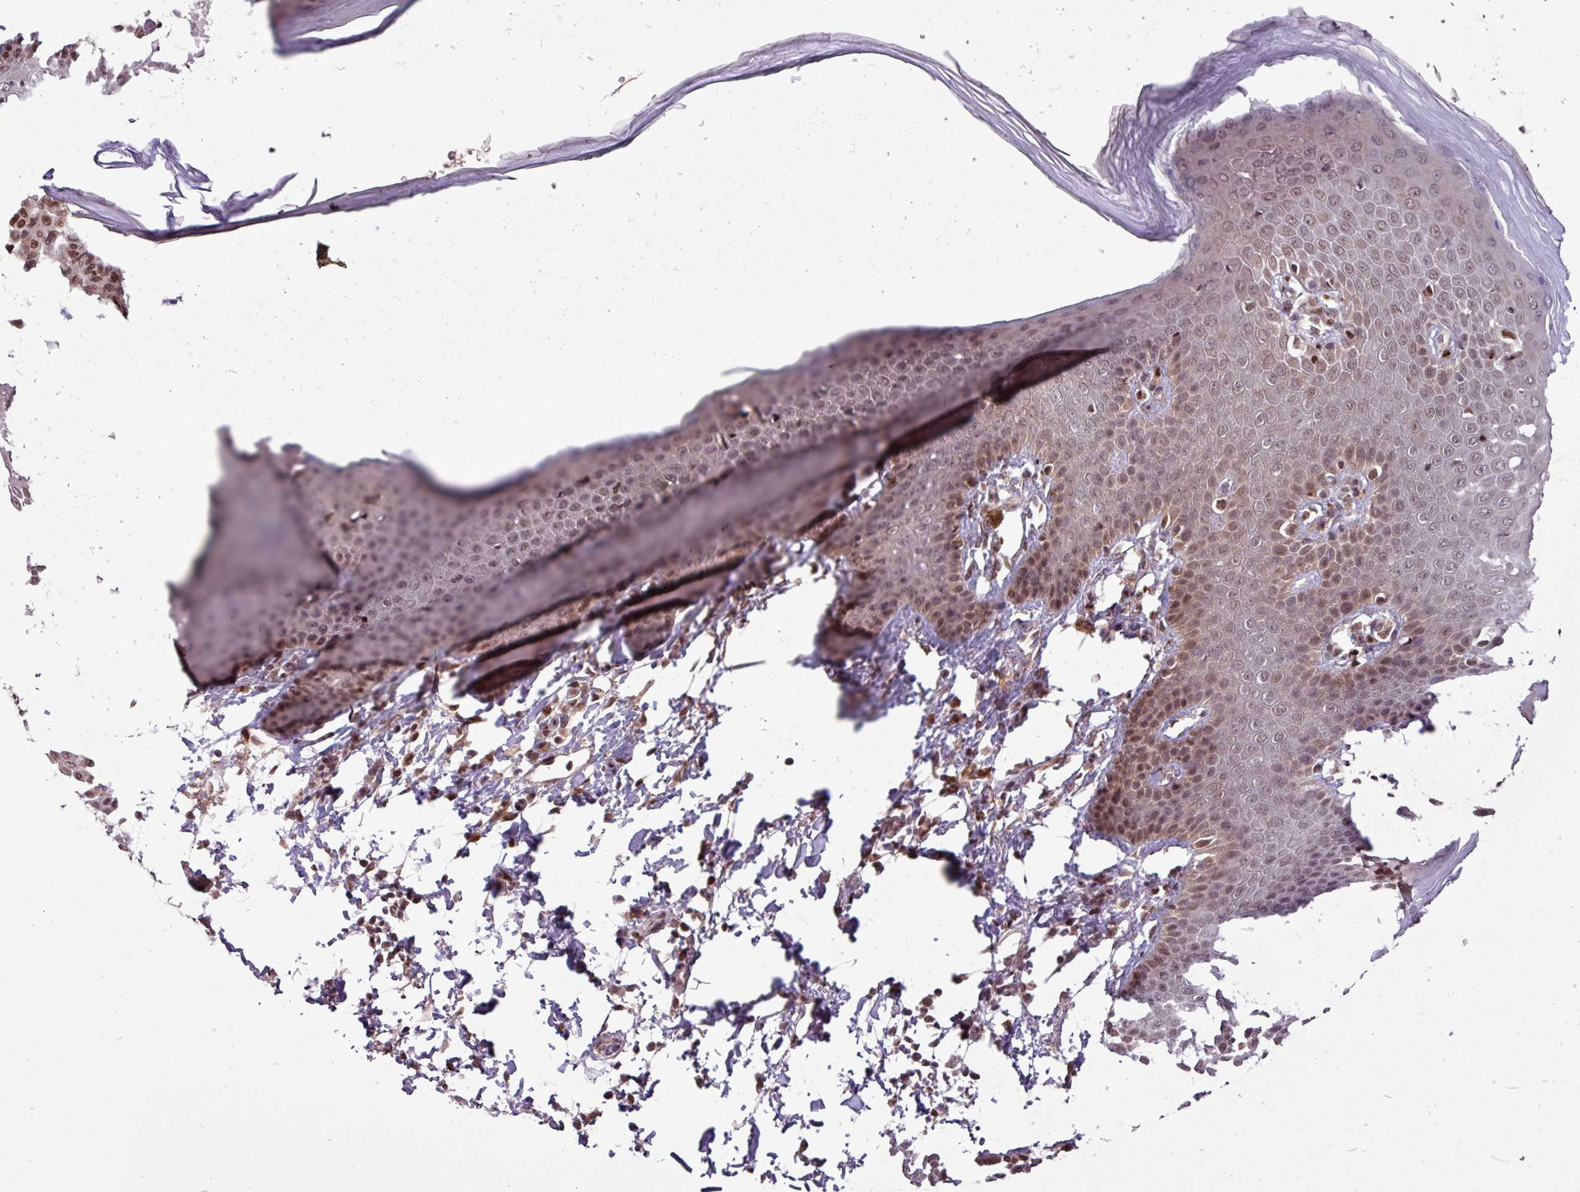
{"staining": {"intensity": "moderate", "quantity": ">75%", "location": "nuclear"}, "tissue": "skin", "cell_type": "Epidermal cells", "image_type": "normal", "snomed": [{"axis": "morphology", "description": "Normal tissue, NOS"}, {"axis": "topography", "description": "Peripheral nerve tissue"}], "caption": "Immunohistochemical staining of normal human skin shows >75% levels of moderate nuclear protein expression in about >75% of epidermal cells.", "gene": "SKIC2", "patient": {"sex": "male", "age": 51}}